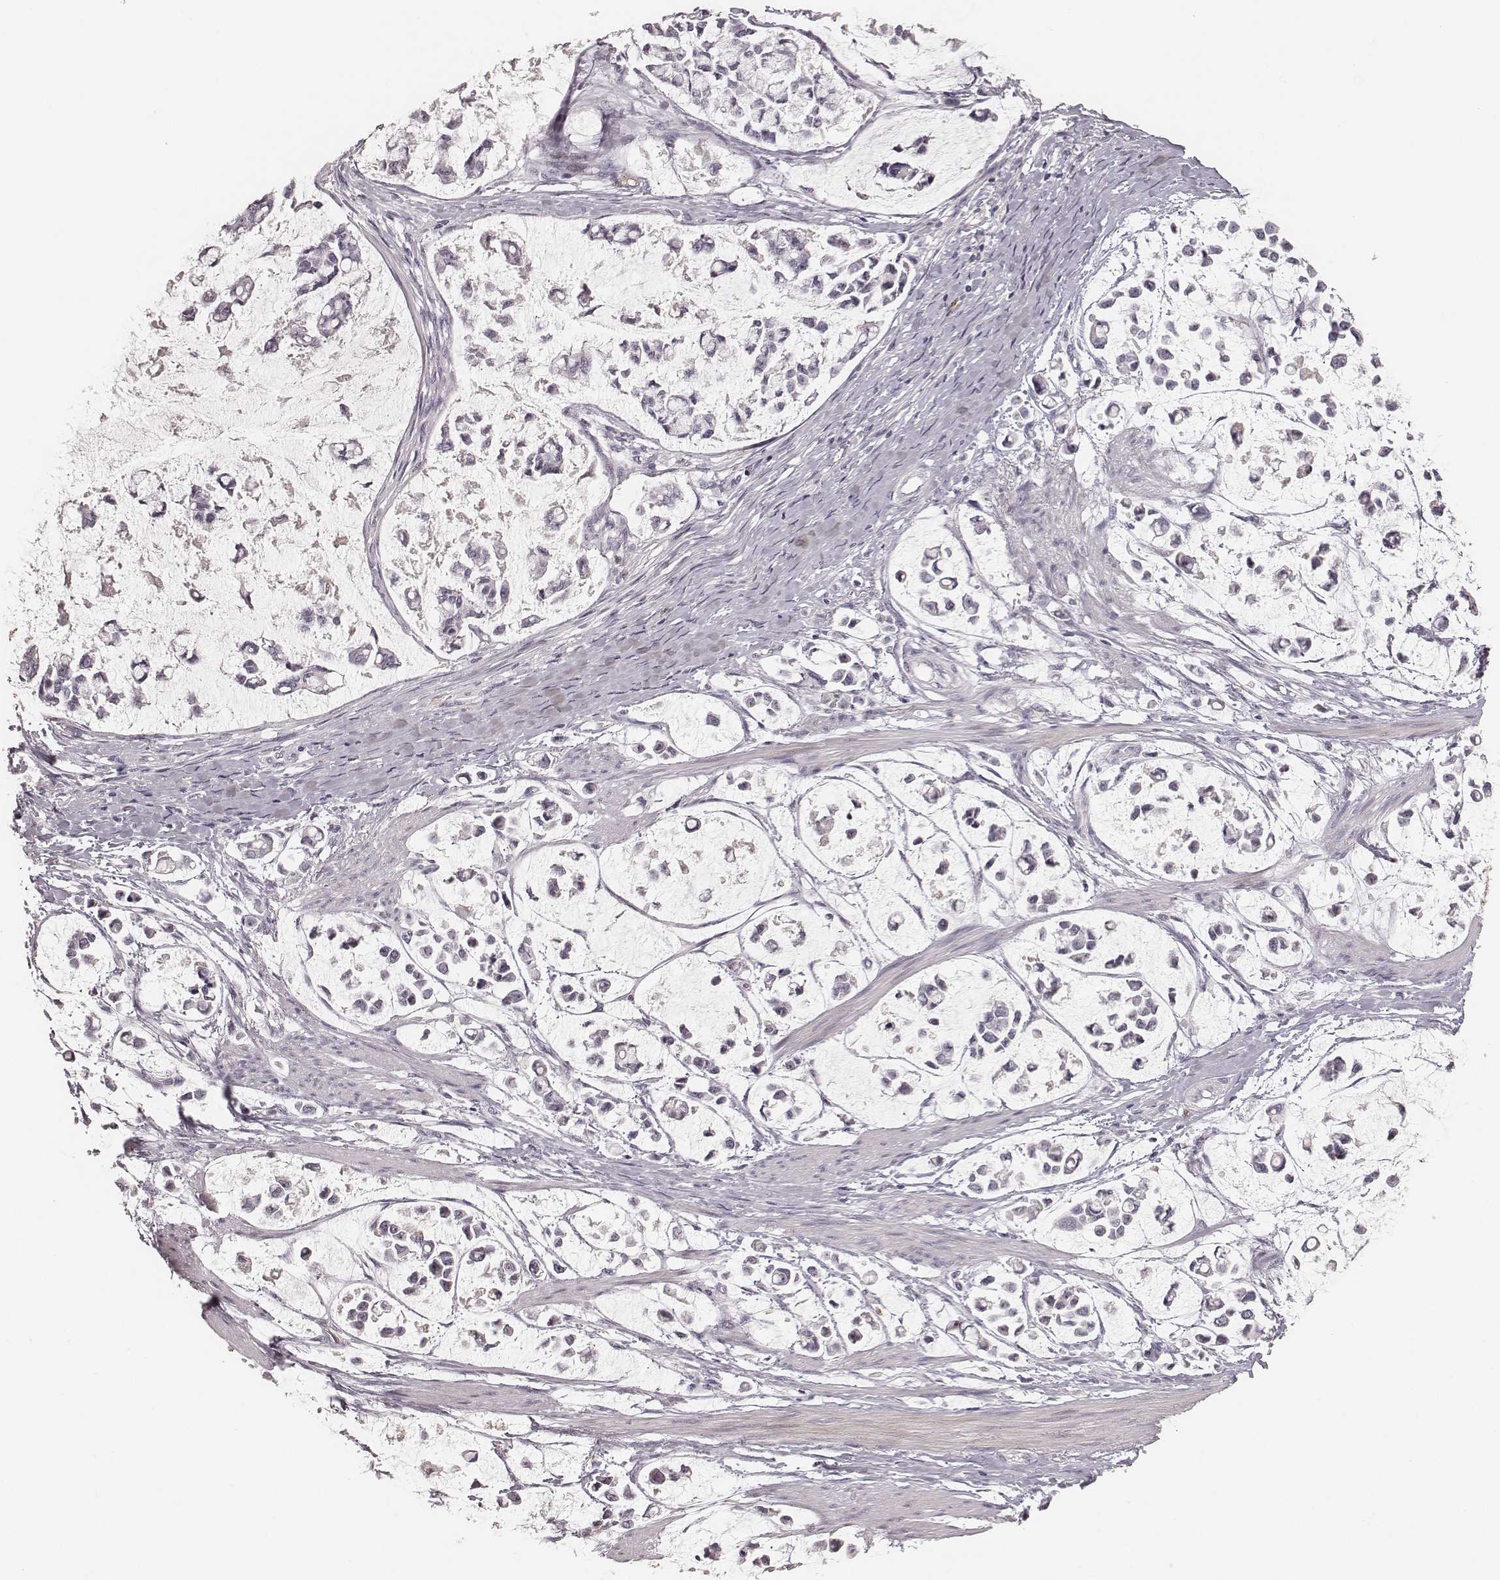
{"staining": {"intensity": "negative", "quantity": "none", "location": "none"}, "tissue": "stomach cancer", "cell_type": "Tumor cells", "image_type": "cancer", "snomed": [{"axis": "morphology", "description": "Adenocarcinoma, NOS"}, {"axis": "topography", "description": "Stomach"}], "caption": "Protein analysis of stomach cancer exhibits no significant expression in tumor cells.", "gene": "MADCAM1", "patient": {"sex": "male", "age": 82}}